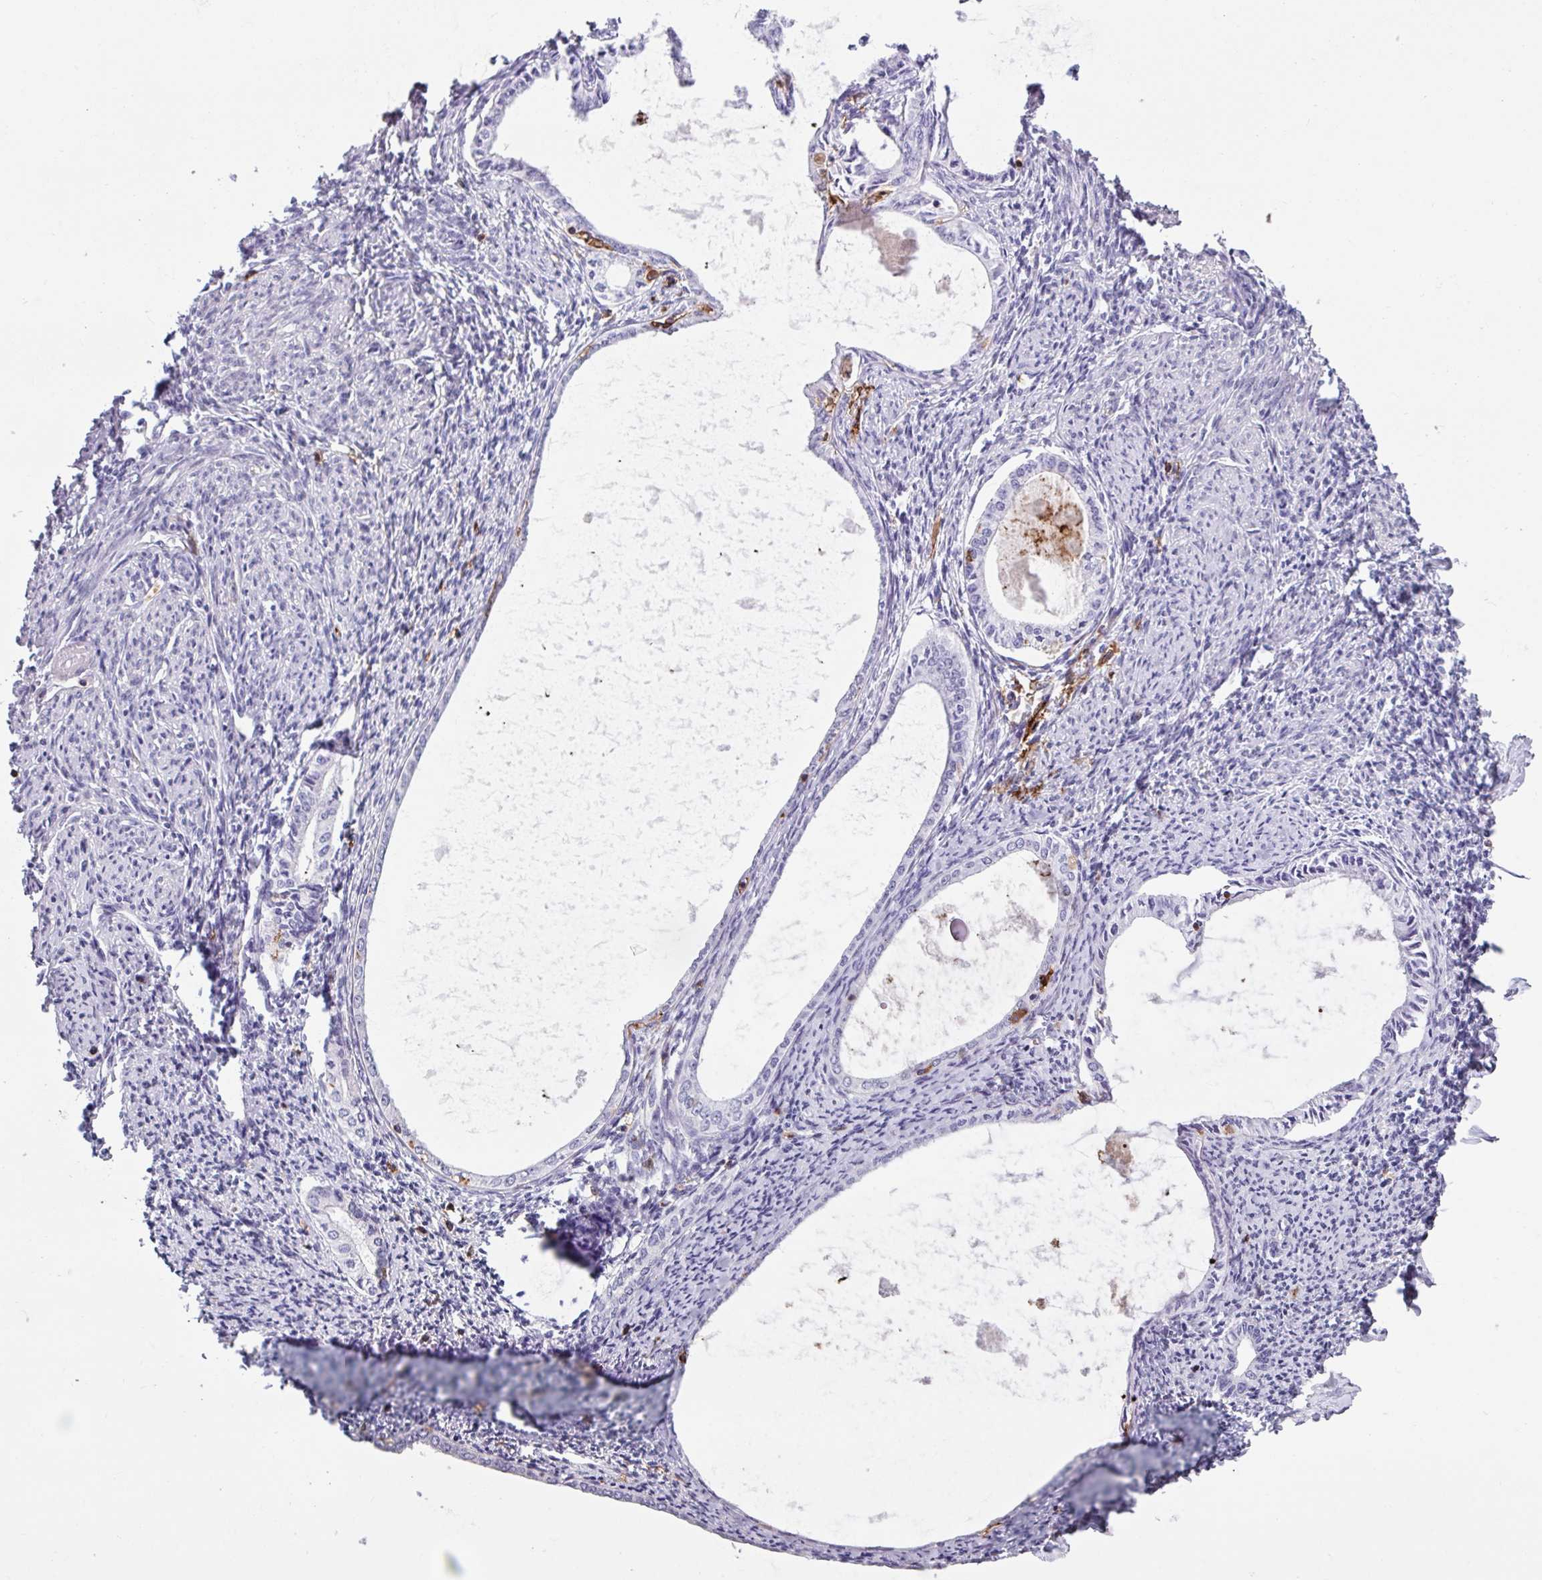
{"staining": {"intensity": "negative", "quantity": "none", "location": "none"}, "tissue": "endometrium", "cell_type": "Cells in endometrial stroma", "image_type": "normal", "snomed": [{"axis": "morphology", "description": "Normal tissue, NOS"}, {"axis": "topography", "description": "Endometrium"}], "caption": "A high-resolution image shows IHC staining of normal endometrium, which exhibits no significant expression in cells in endometrial stroma. (DAB (3,3'-diaminobenzidine) immunohistochemistry with hematoxylin counter stain).", "gene": "EXOSC5", "patient": {"sex": "female", "age": 63}}